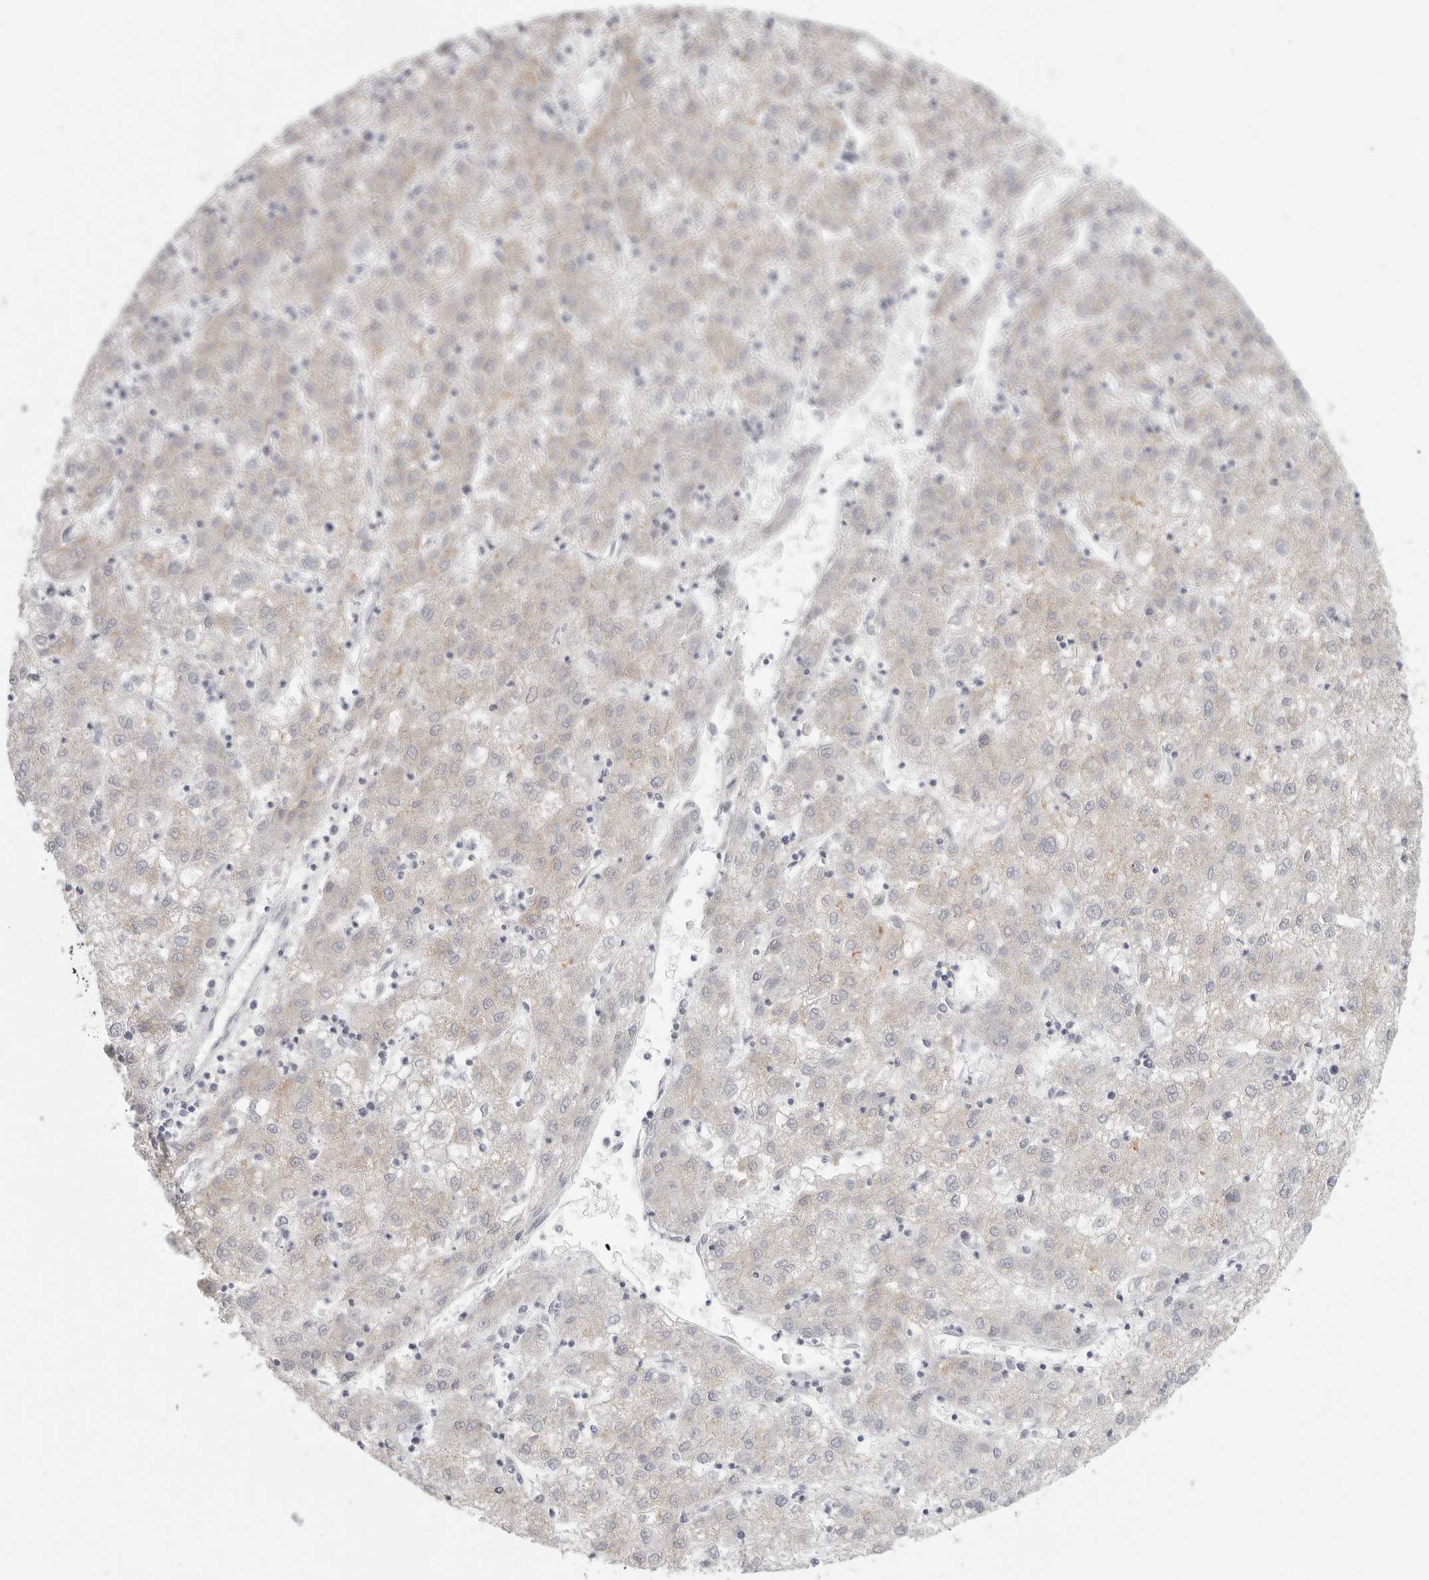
{"staining": {"intensity": "negative", "quantity": "none", "location": "none"}, "tissue": "liver cancer", "cell_type": "Tumor cells", "image_type": "cancer", "snomed": [{"axis": "morphology", "description": "Carcinoma, Hepatocellular, NOS"}, {"axis": "topography", "description": "Liver"}], "caption": "A photomicrograph of liver cancer (hepatocellular carcinoma) stained for a protein displays no brown staining in tumor cells.", "gene": "HDAC6", "patient": {"sex": "male", "age": 72}}